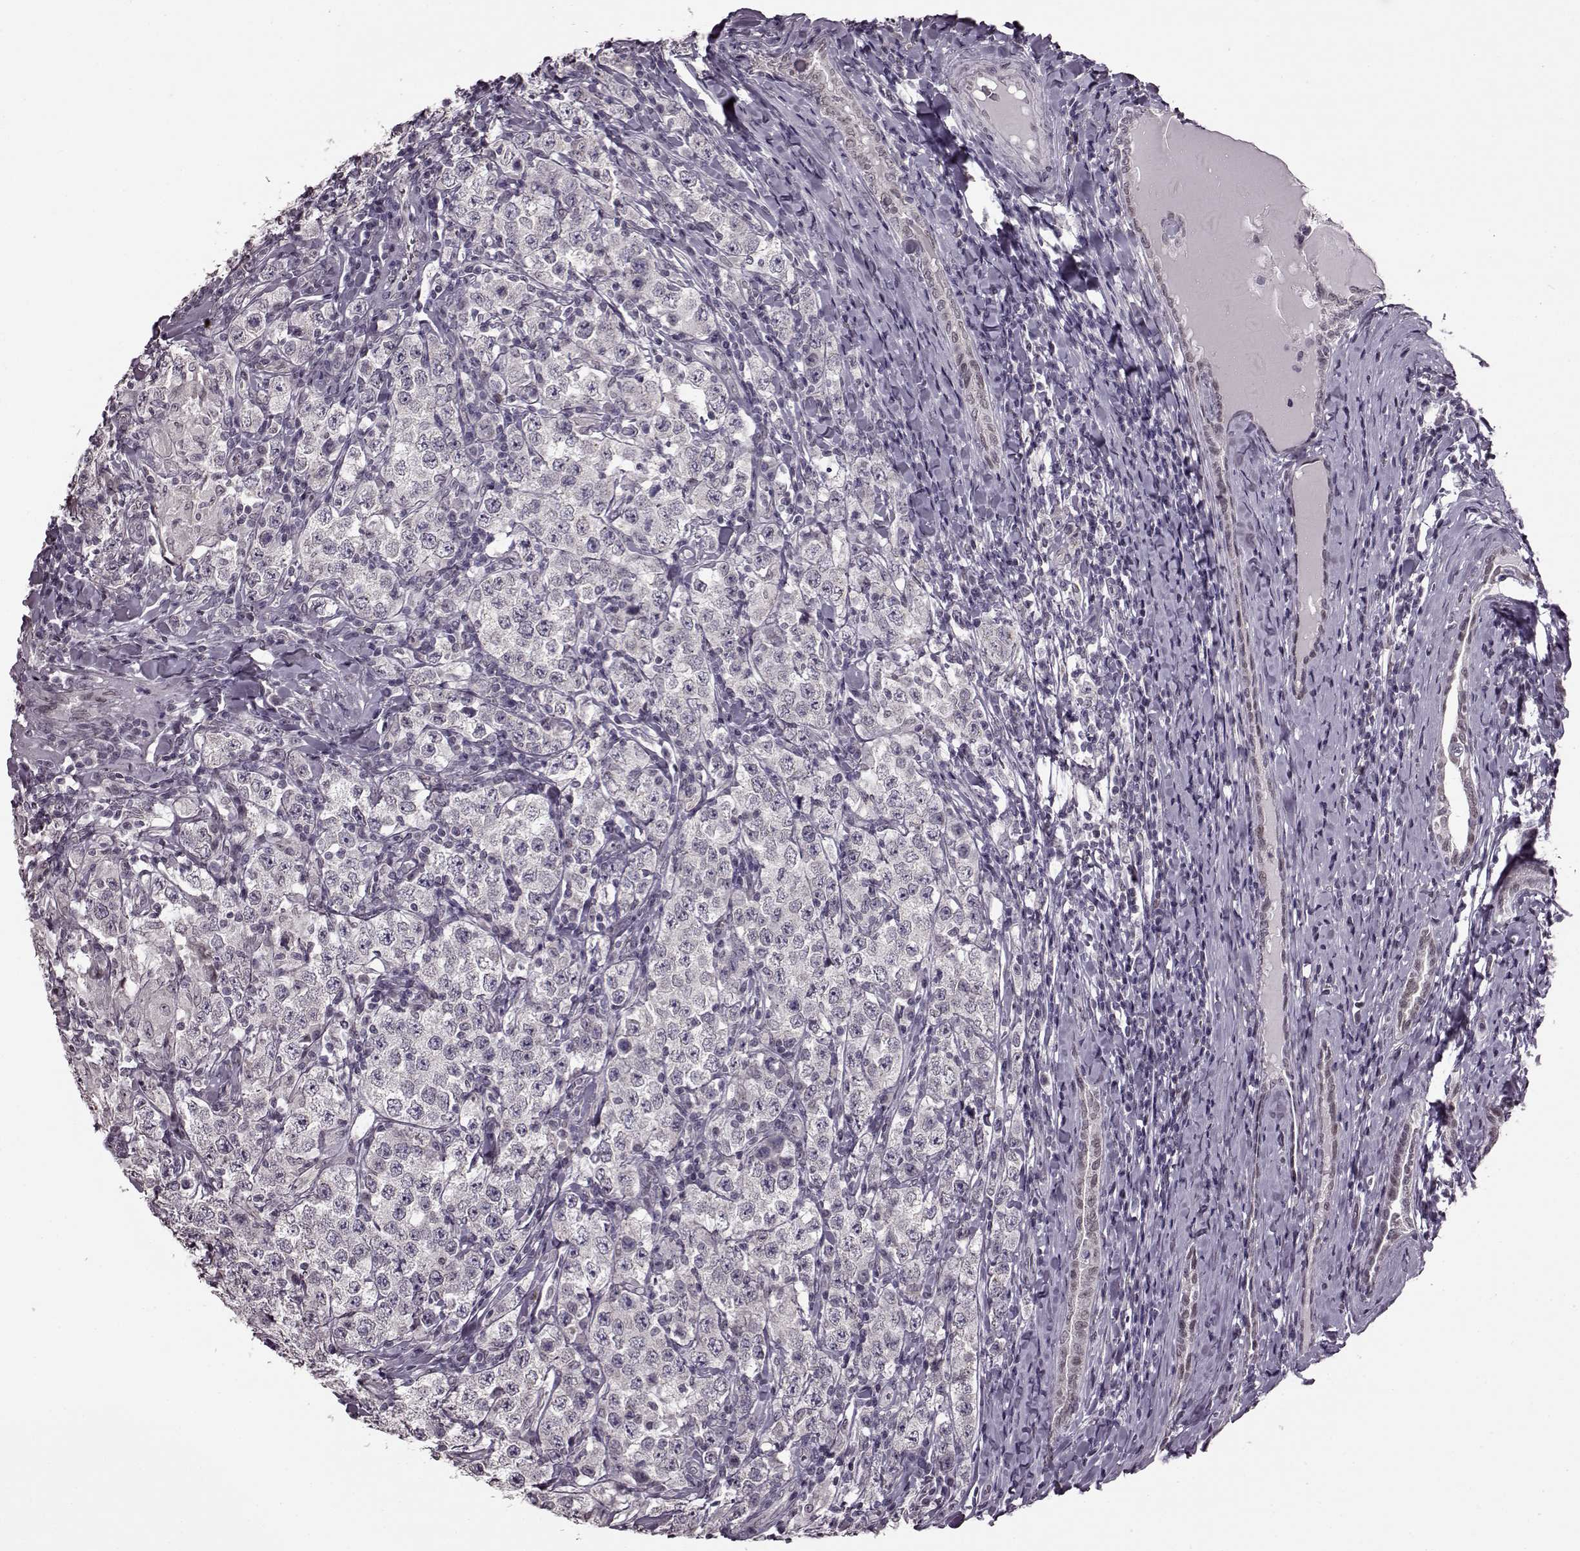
{"staining": {"intensity": "negative", "quantity": "none", "location": "none"}, "tissue": "testis cancer", "cell_type": "Tumor cells", "image_type": "cancer", "snomed": [{"axis": "morphology", "description": "Seminoma, NOS"}, {"axis": "morphology", "description": "Carcinoma, Embryonal, NOS"}, {"axis": "topography", "description": "Testis"}], "caption": "The IHC micrograph has no significant positivity in tumor cells of testis seminoma tissue. (Stains: DAB immunohistochemistry with hematoxylin counter stain, Microscopy: brightfield microscopy at high magnification).", "gene": "STX1B", "patient": {"sex": "male", "age": 41}}